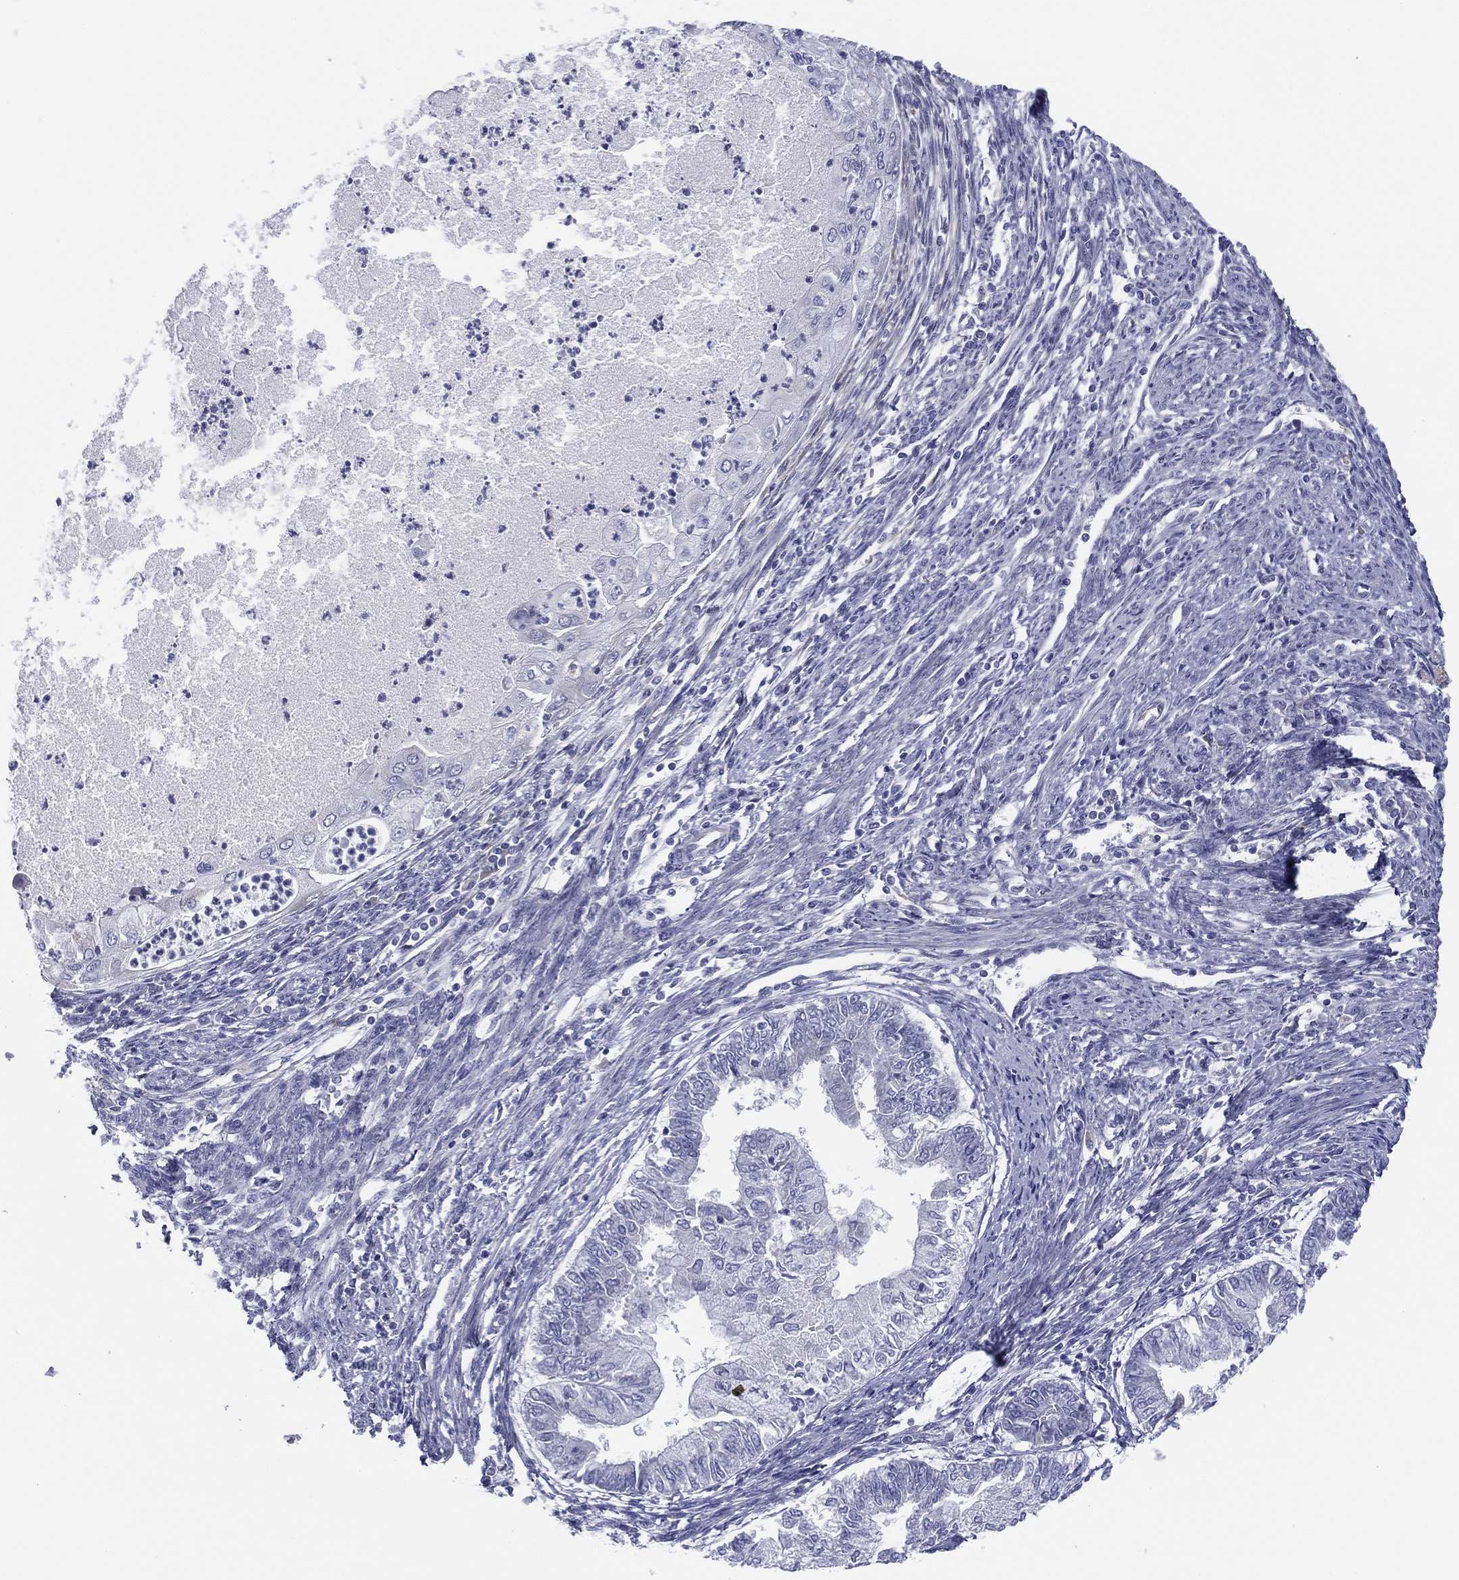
{"staining": {"intensity": "negative", "quantity": "none", "location": "none"}, "tissue": "endometrial cancer", "cell_type": "Tumor cells", "image_type": "cancer", "snomed": [{"axis": "morphology", "description": "Adenocarcinoma, NOS"}, {"axis": "topography", "description": "Endometrium"}], "caption": "This is a image of IHC staining of endometrial adenocarcinoma, which shows no staining in tumor cells. (Immunohistochemistry, brightfield microscopy, high magnification).", "gene": "MLF1", "patient": {"sex": "female", "age": 59}}